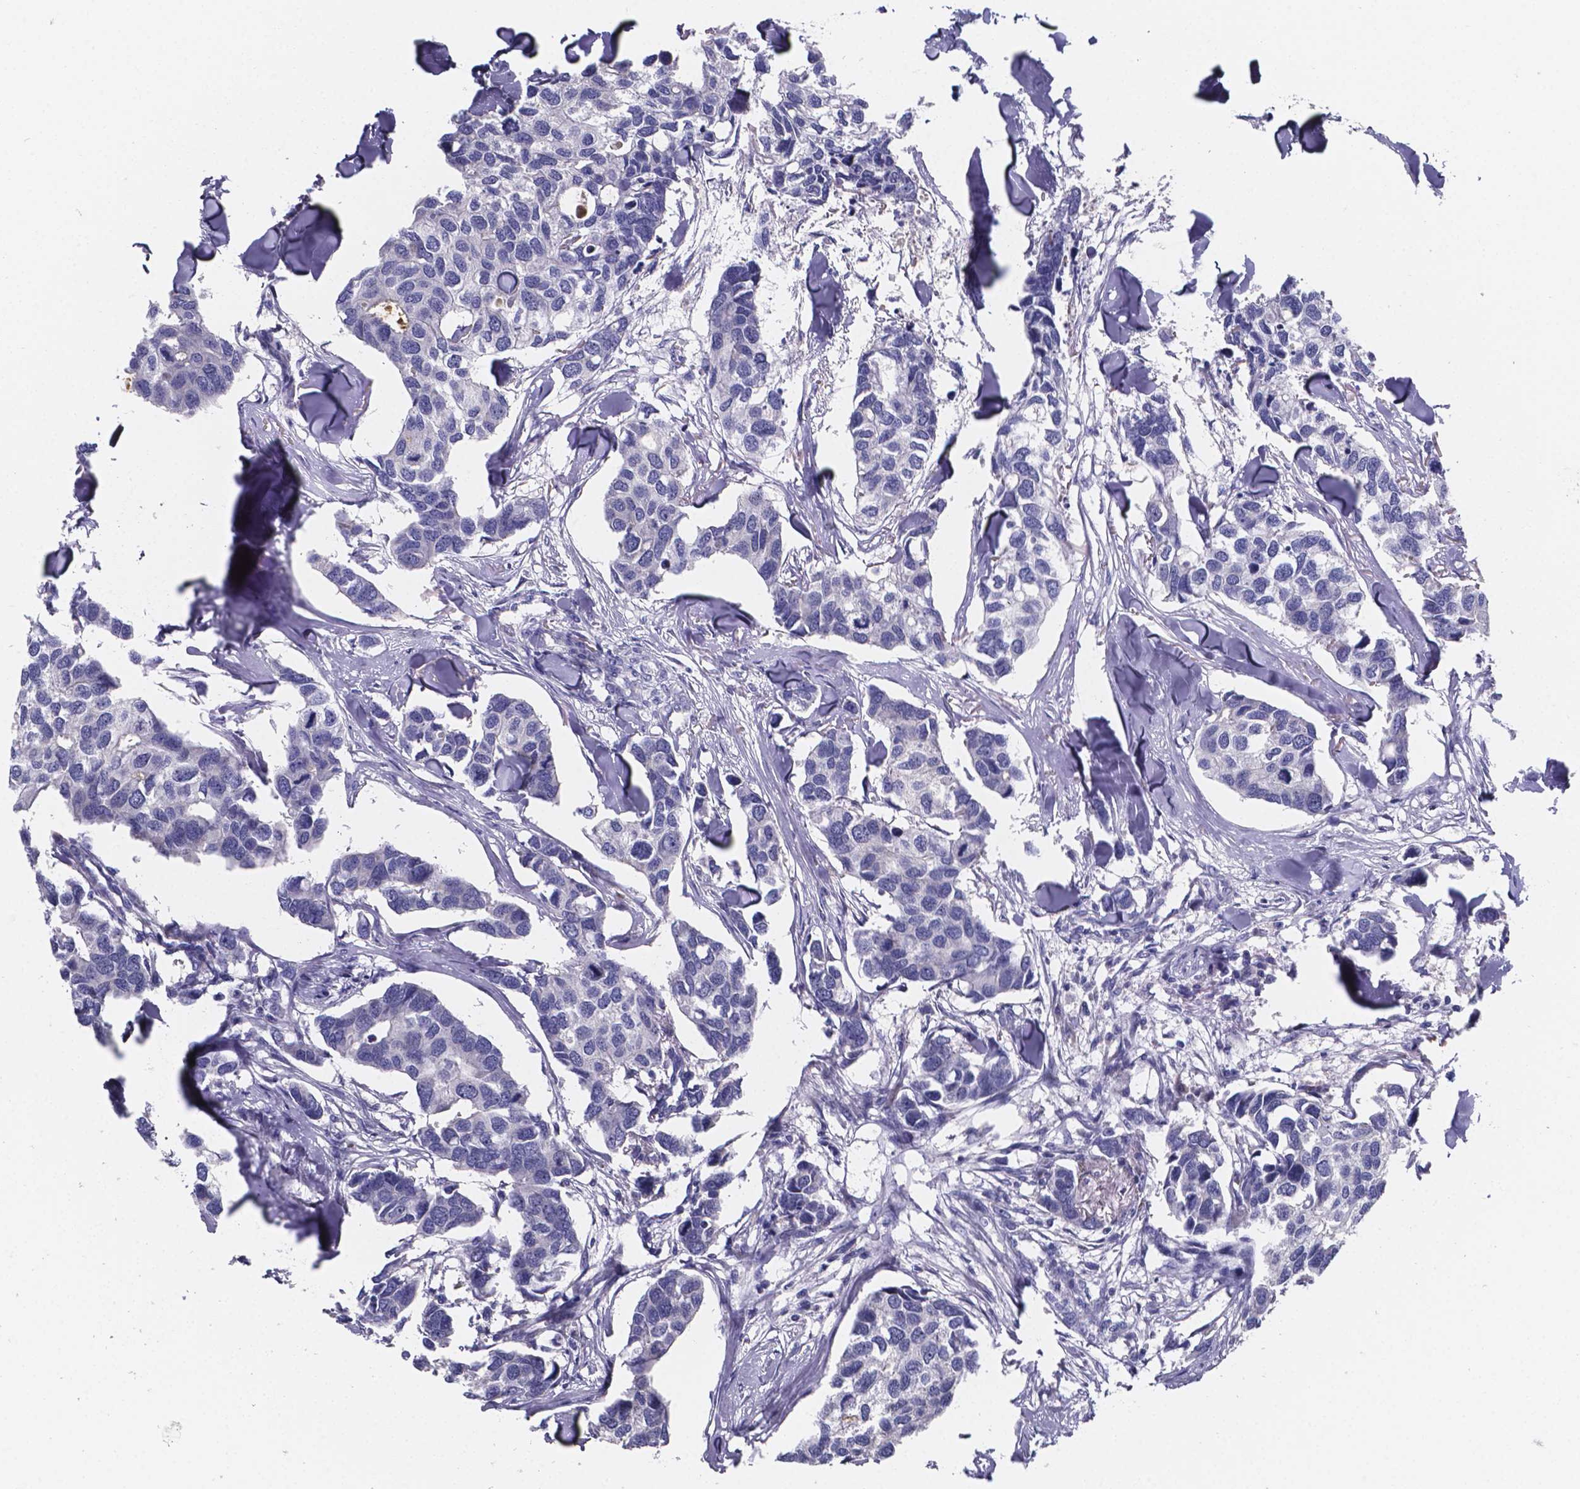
{"staining": {"intensity": "negative", "quantity": "none", "location": "none"}, "tissue": "breast cancer", "cell_type": "Tumor cells", "image_type": "cancer", "snomed": [{"axis": "morphology", "description": "Duct carcinoma"}, {"axis": "topography", "description": "Breast"}], "caption": "The image reveals no significant staining in tumor cells of breast cancer.", "gene": "GABRA3", "patient": {"sex": "female", "age": 83}}